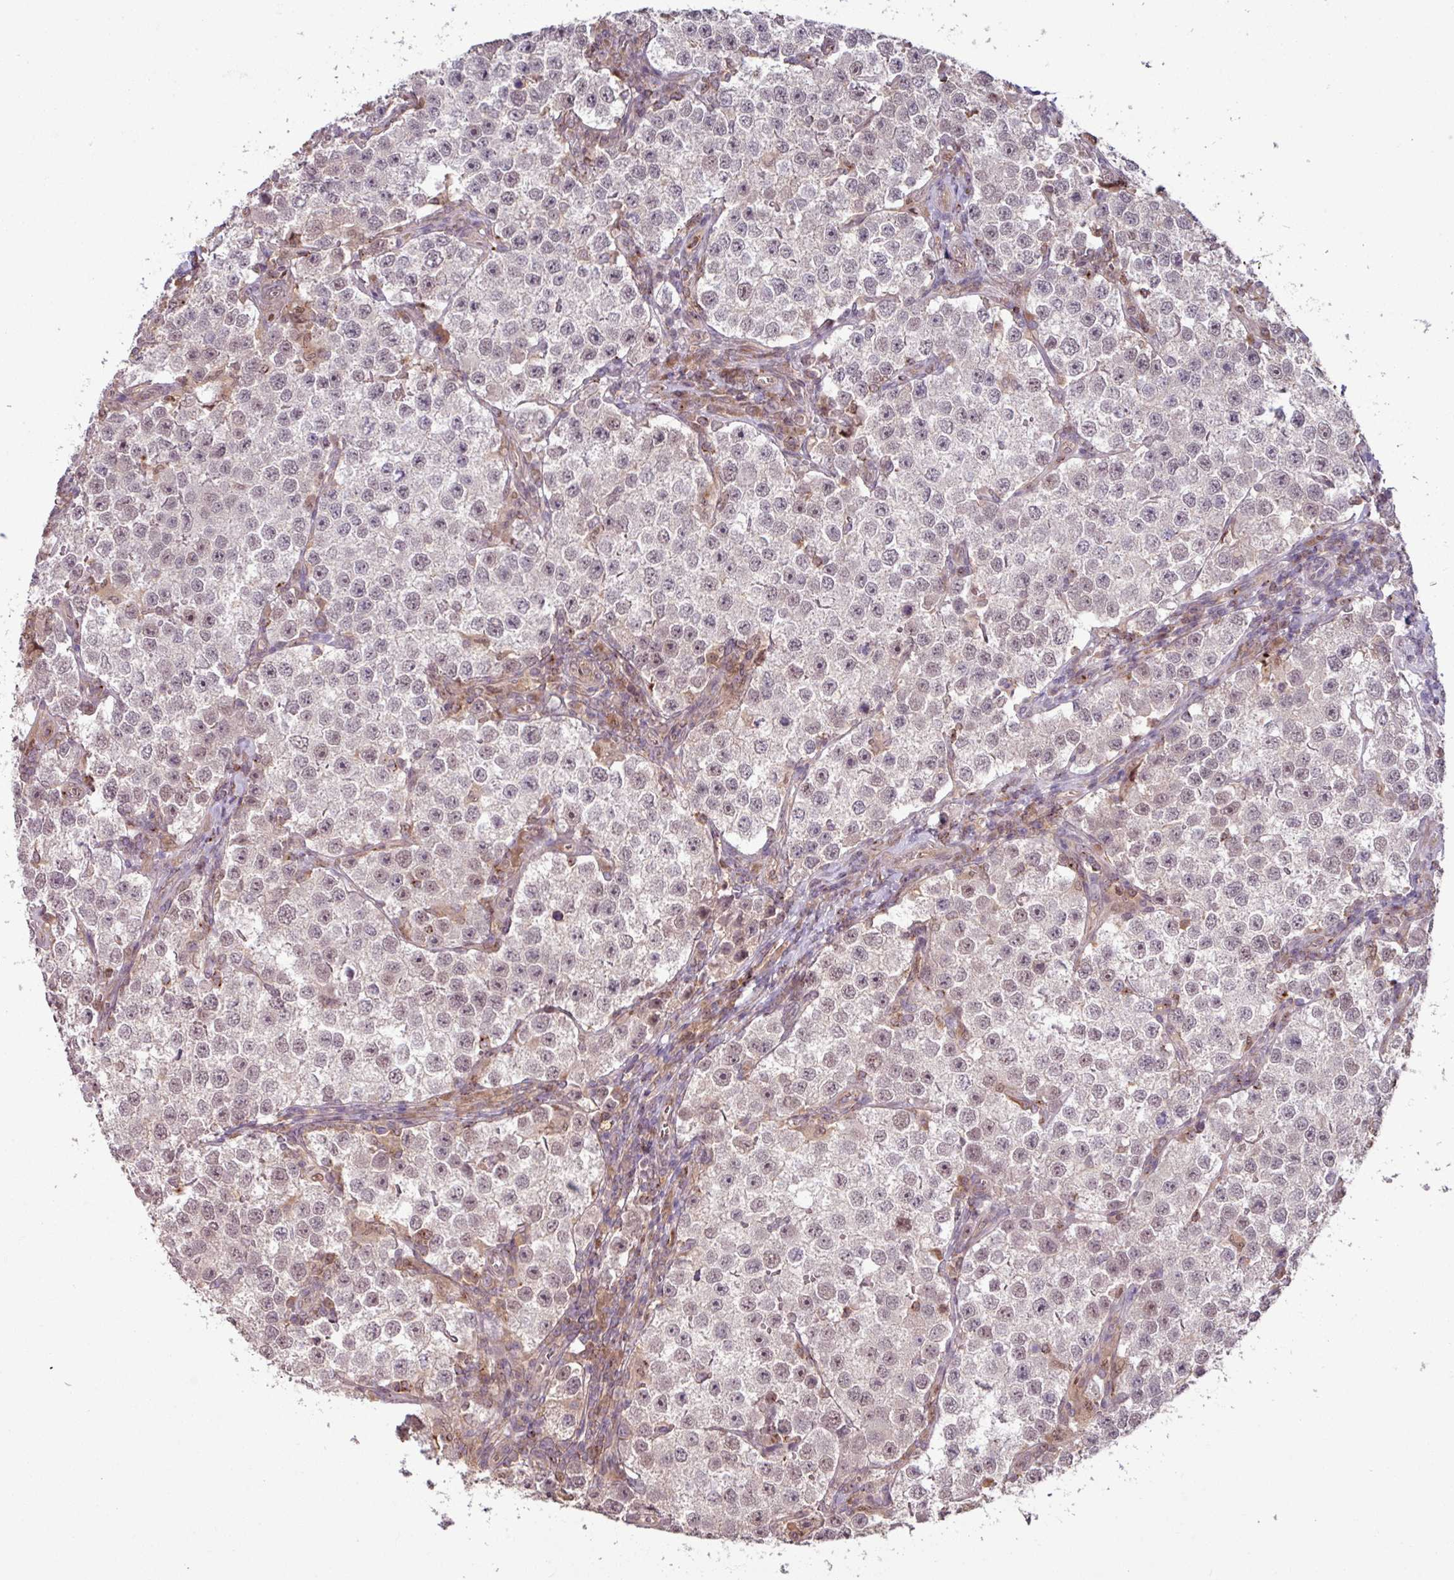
{"staining": {"intensity": "weak", "quantity": "<25%", "location": "nuclear"}, "tissue": "testis cancer", "cell_type": "Tumor cells", "image_type": "cancer", "snomed": [{"axis": "morphology", "description": "Seminoma, NOS"}, {"axis": "topography", "description": "Testis"}], "caption": "Tumor cells are negative for brown protein staining in seminoma (testis).", "gene": "OR6B1", "patient": {"sex": "male", "age": 37}}